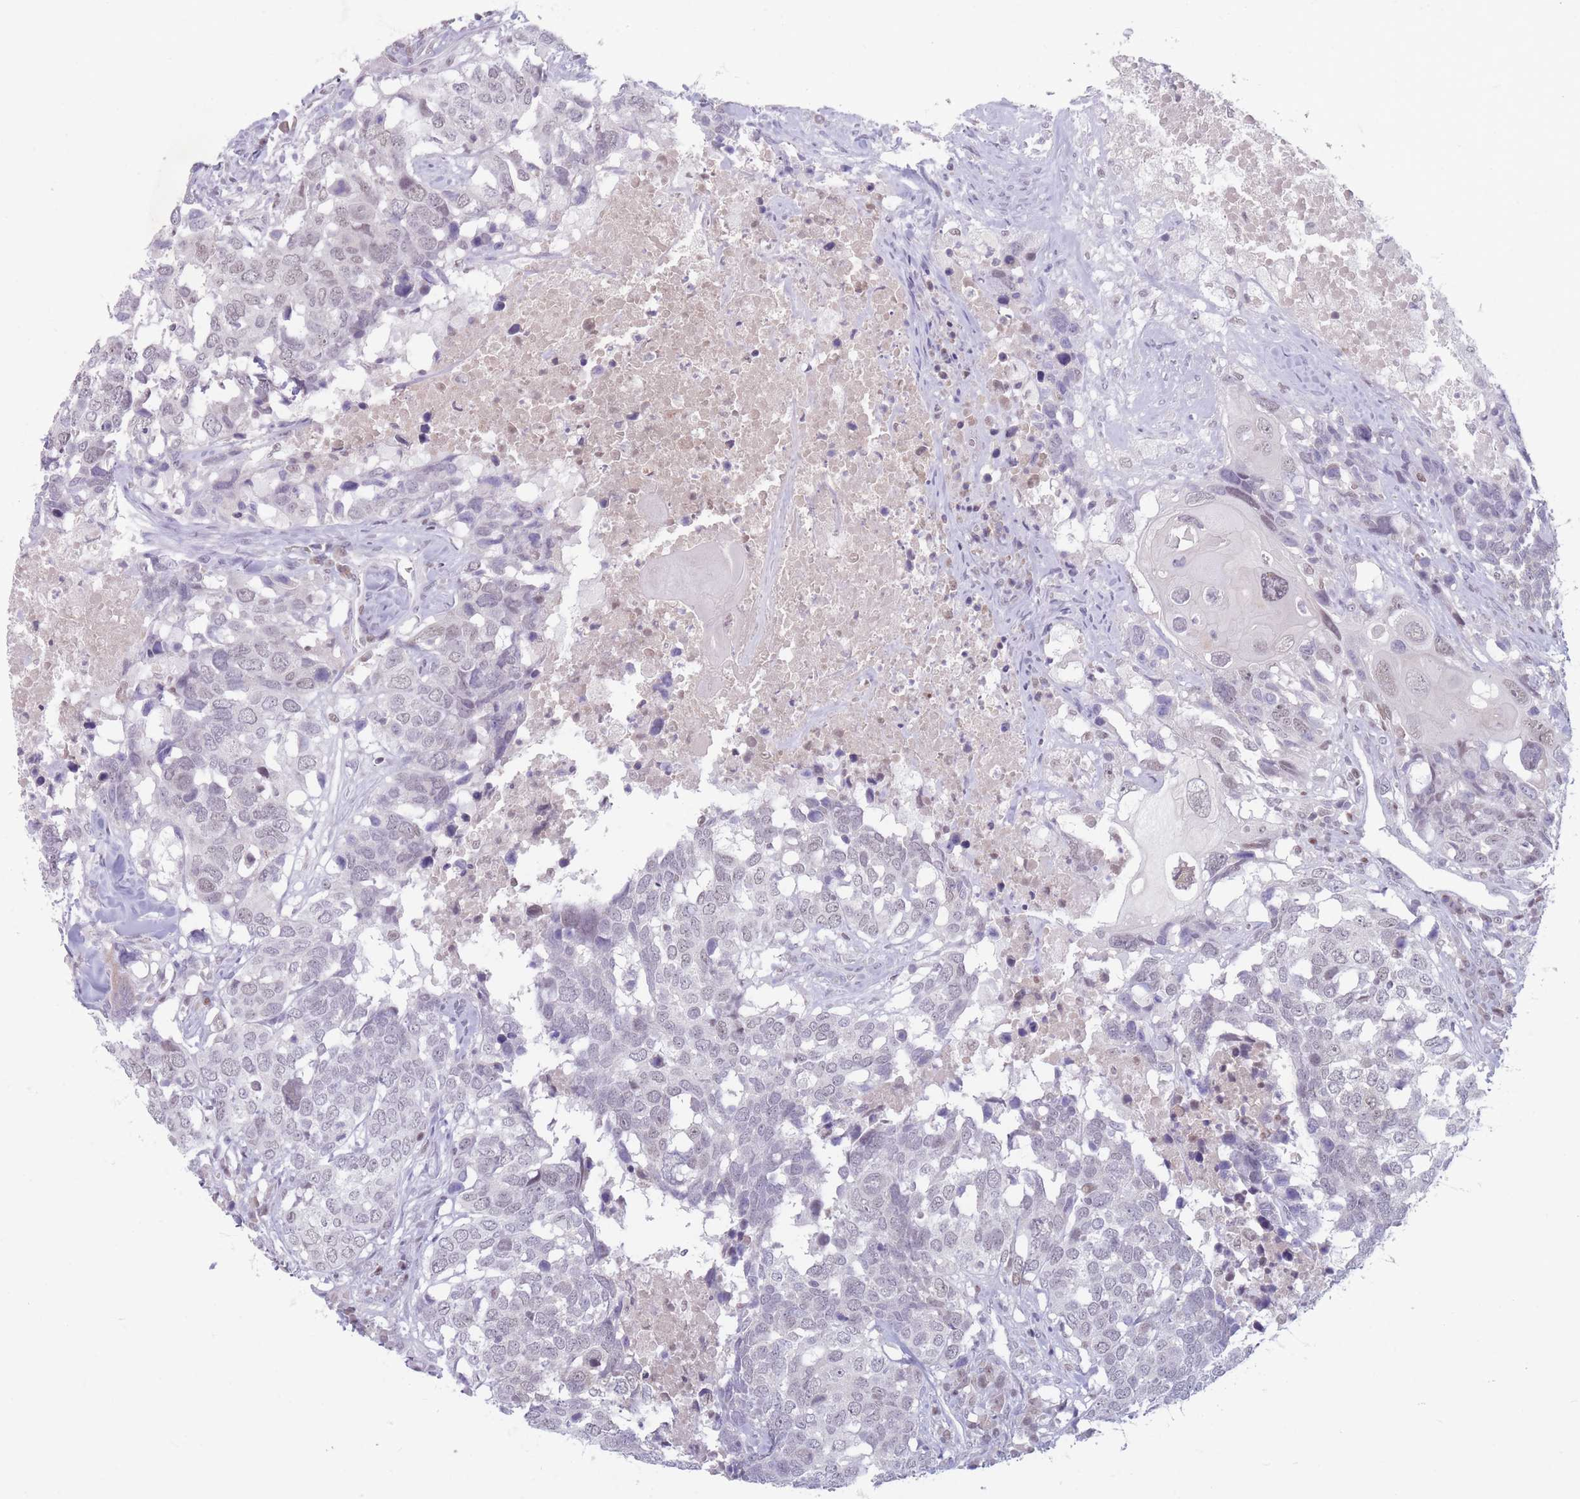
{"staining": {"intensity": "negative", "quantity": "none", "location": "none"}, "tissue": "head and neck cancer", "cell_type": "Tumor cells", "image_type": "cancer", "snomed": [{"axis": "morphology", "description": "Squamous cell carcinoma, NOS"}, {"axis": "topography", "description": "Head-Neck"}], "caption": "Protein analysis of head and neck squamous cell carcinoma exhibits no significant staining in tumor cells.", "gene": "ARID3B", "patient": {"sex": "male", "age": 66}}